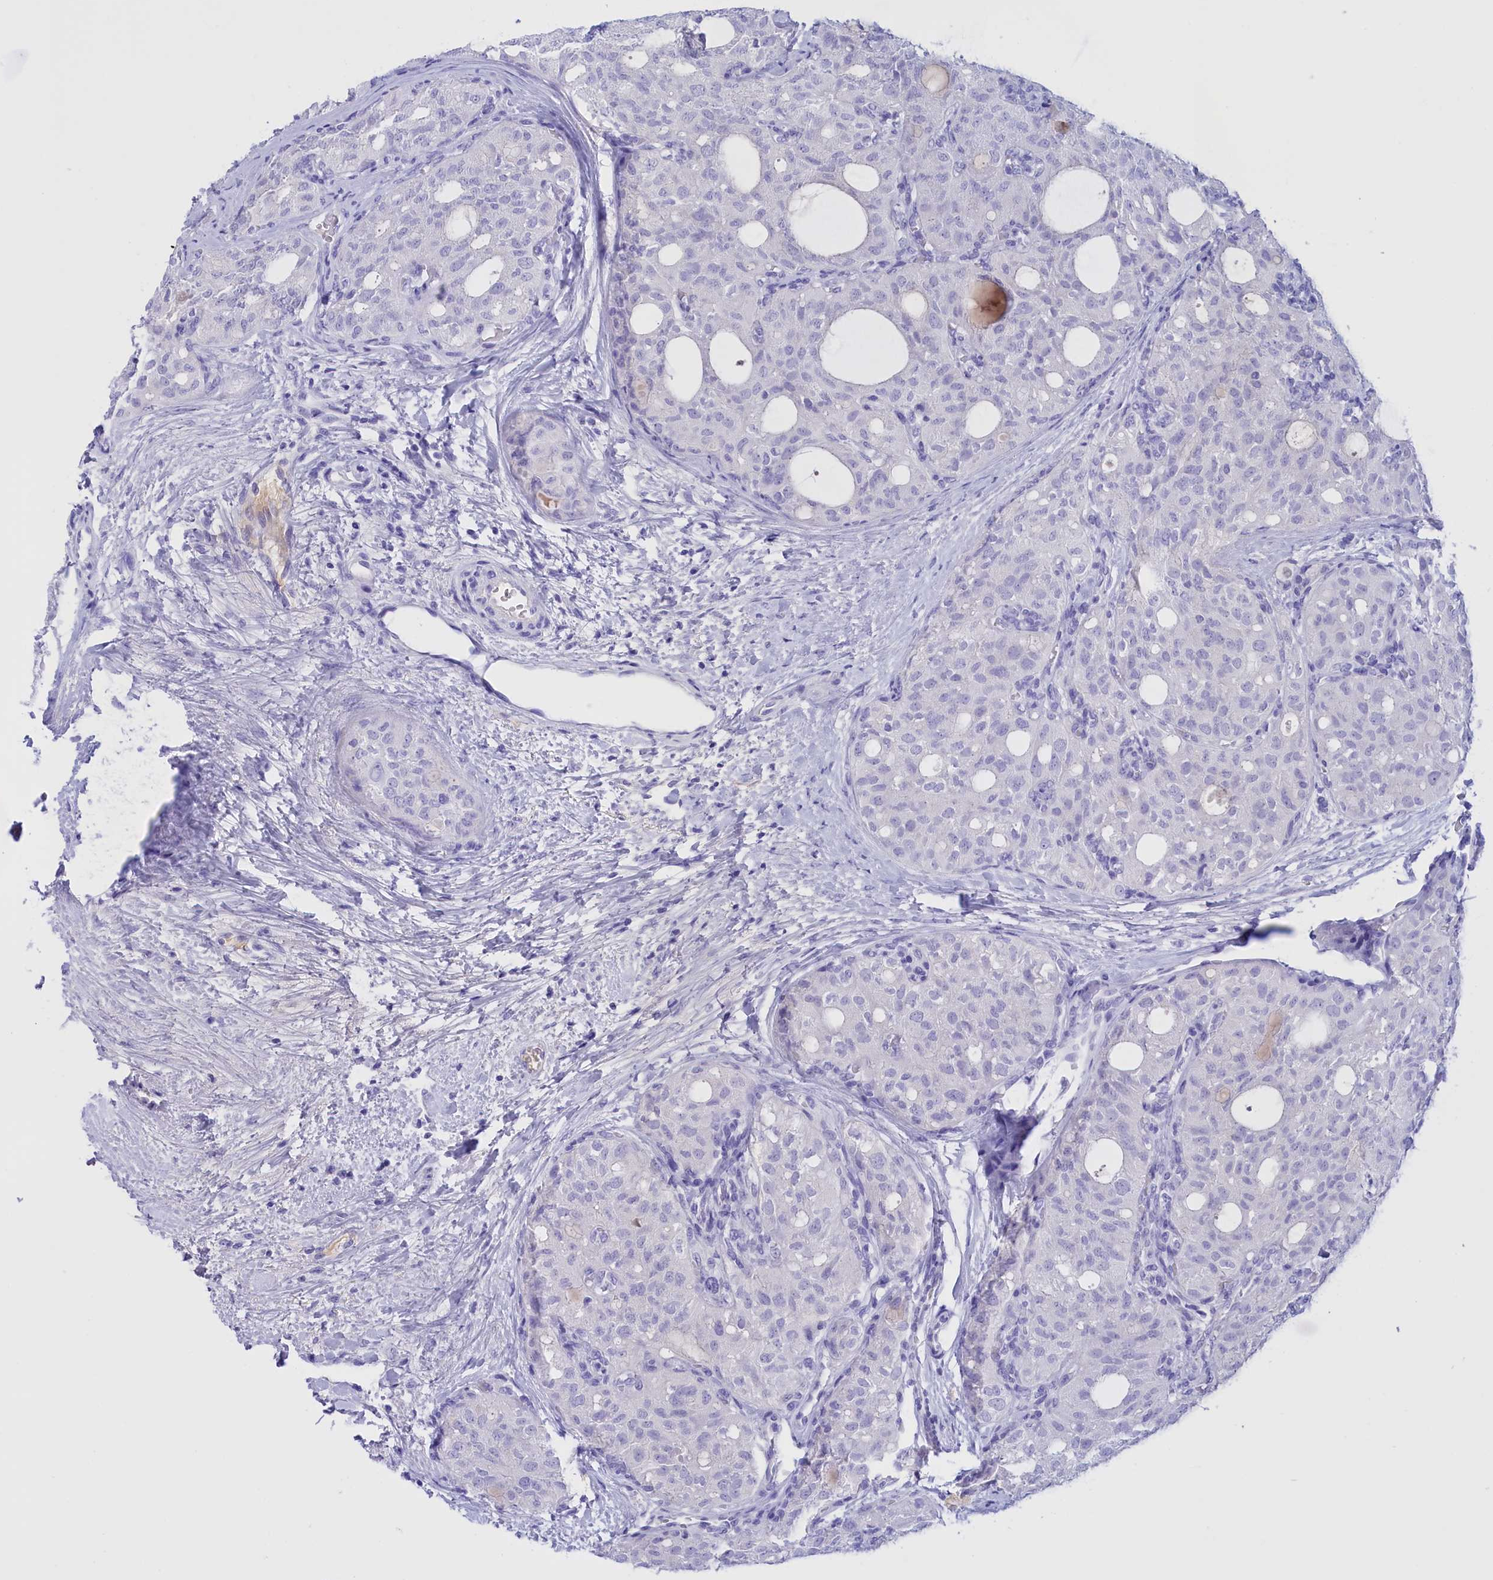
{"staining": {"intensity": "negative", "quantity": "none", "location": "none"}, "tissue": "thyroid cancer", "cell_type": "Tumor cells", "image_type": "cancer", "snomed": [{"axis": "morphology", "description": "Follicular adenoma carcinoma, NOS"}, {"axis": "topography", "description": "Thyroid gland"}], "caption": "Tumor cells are negative for protein expression in human follicular adenoma carcinoma (thyroid).", "gene": "PROK2", "patient": {"sex": "male", "age": 75}}